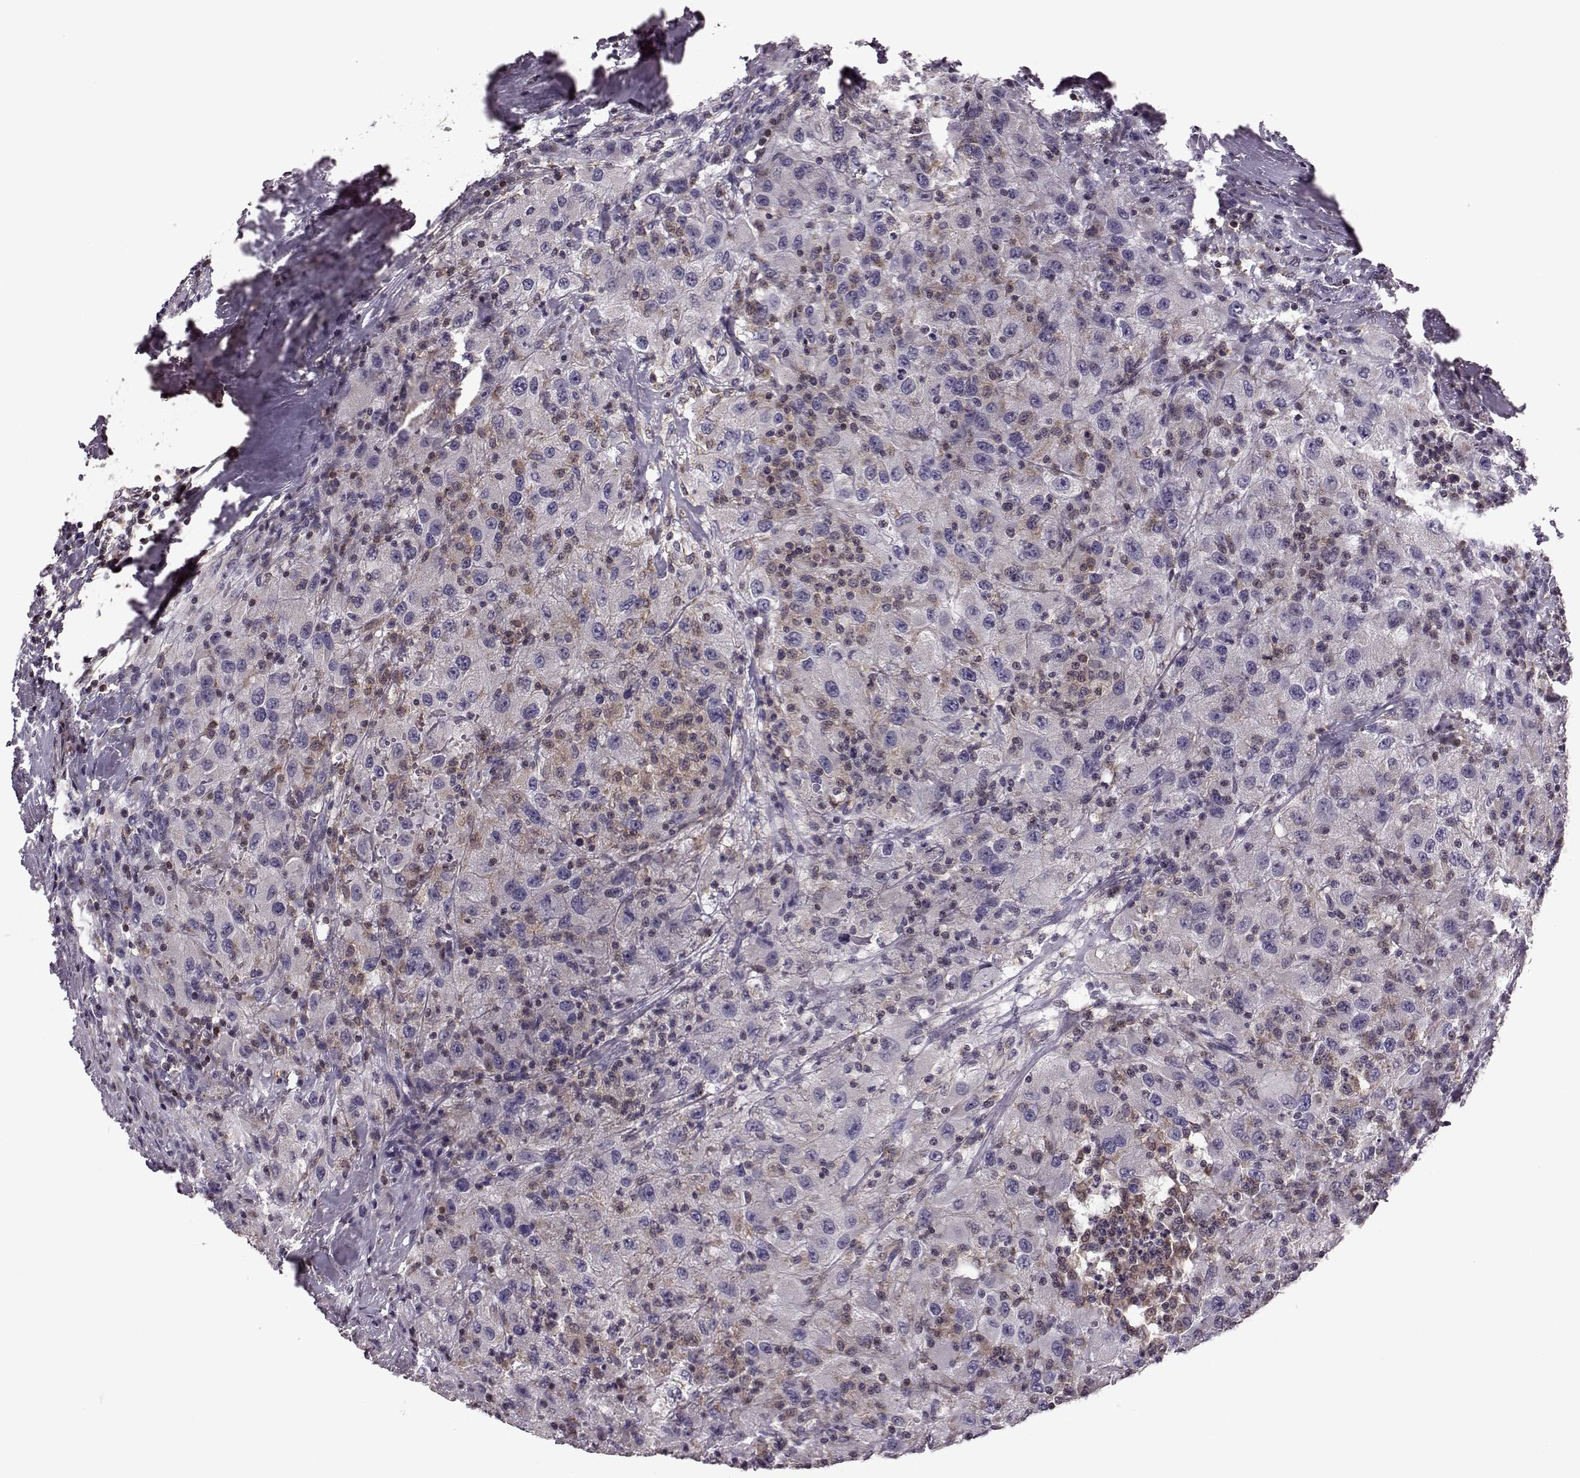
{"staining": {"intensity": "negative", "quantity": "none", "location": "none"}, "tissue": "renal cancer", "cell_type": "Tumor cells", "image_type": "cancer", "snomed": [{"axis": "morphology", "description": "Adenocarcinoma, NOS"}, {"axis": "topography", "description": "Kidney"}], "caption": "DAB immunohistochemical staining of renal cancer exhibits no significant staining in tumor cells.", "gene": "CDC42SE1", "patient": {"sex": "female", "age": 67}}